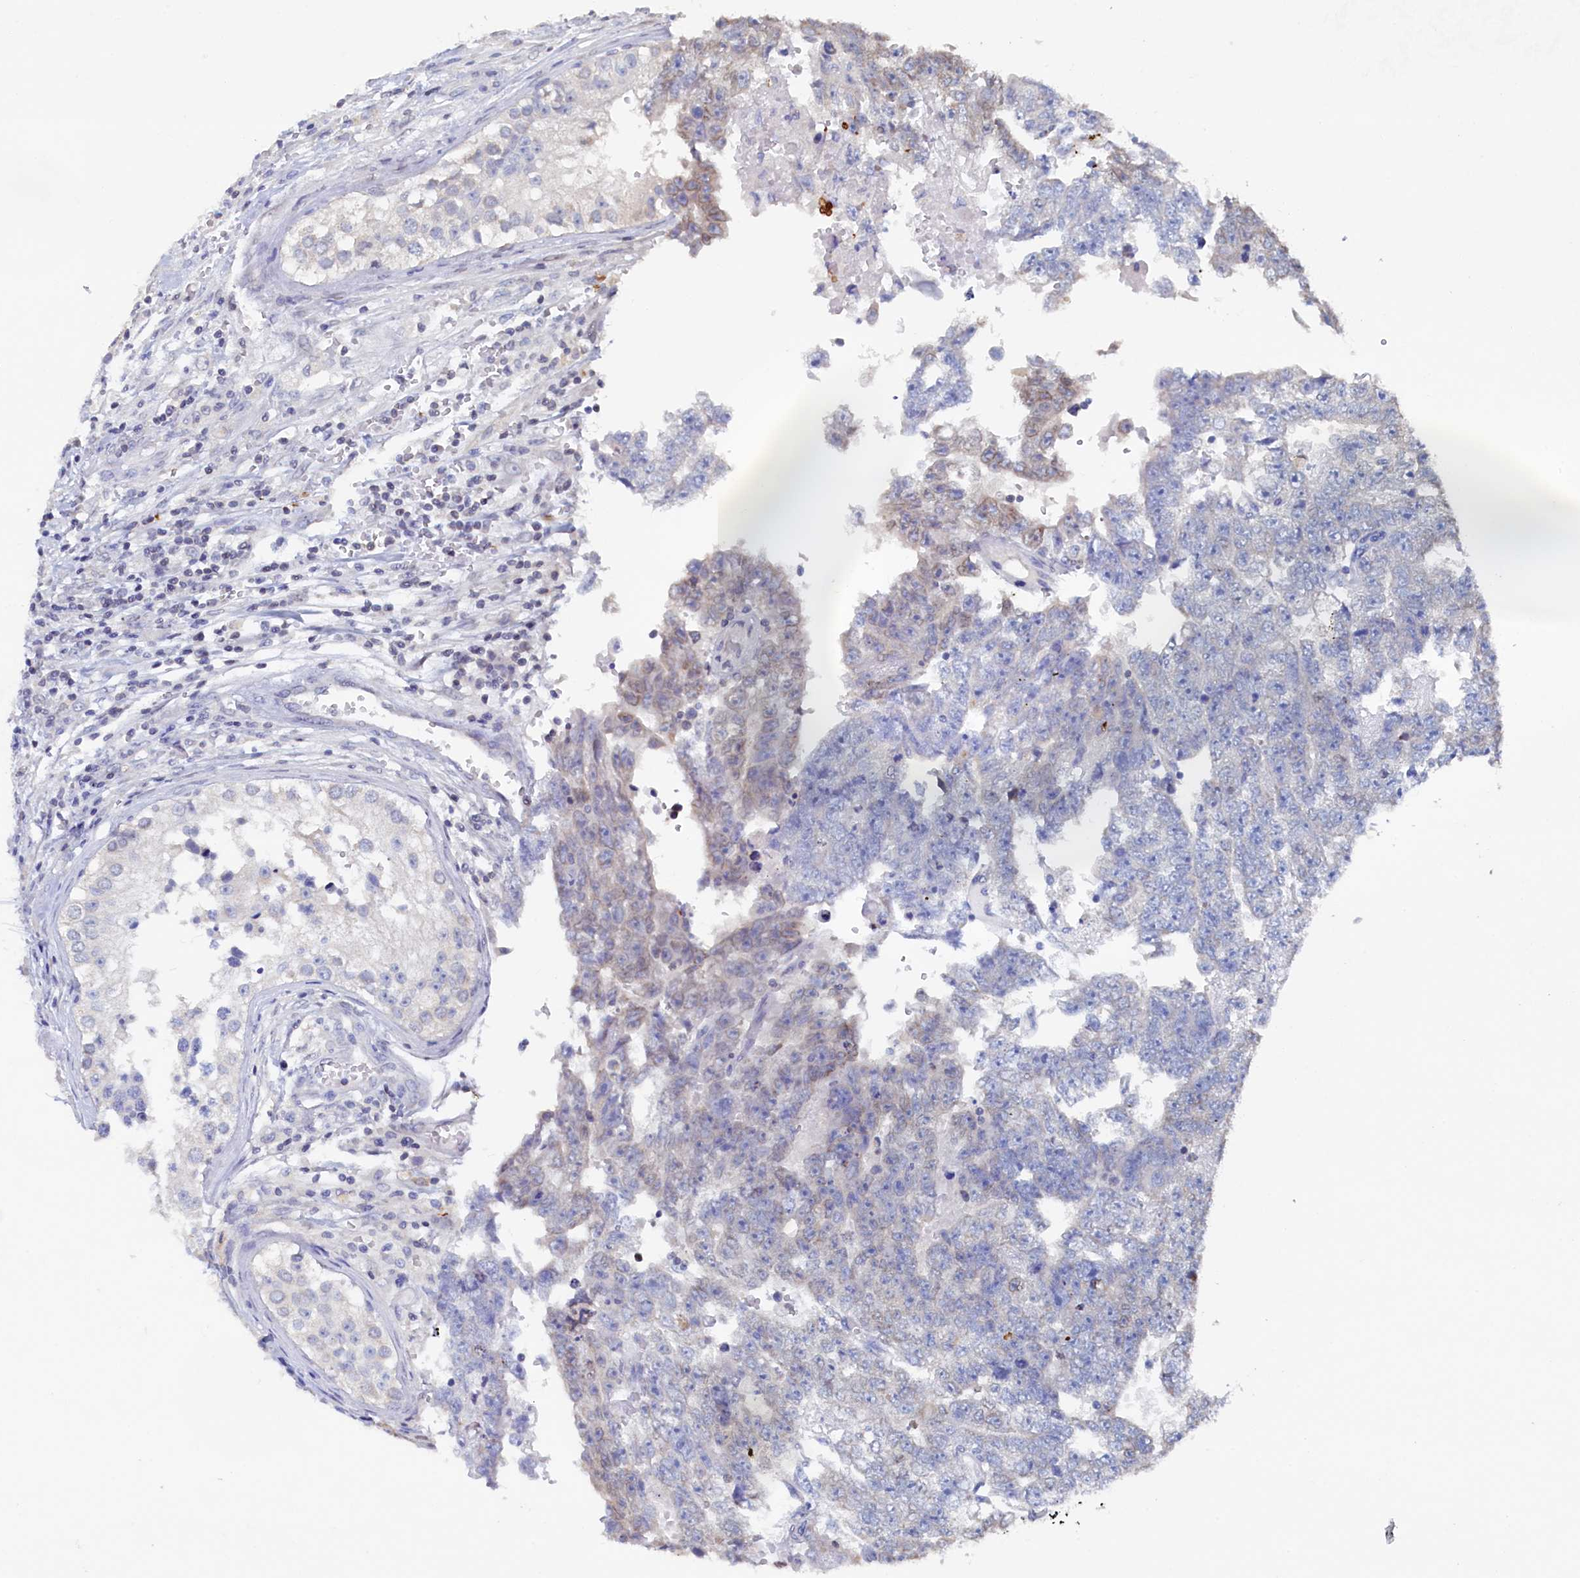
{"staining": {"intensity": "negative", "quantity": "none", "location": "none"}, "tissue": "testis cancer", "cell_type": "Tumor cells", "image_type": "cancer", "snomed": [{"axis": "morphology", "description": "Carcinoma, Embryonal, NOS"}, {"axis": "topography", "description": "Testis"}], "caption": "DAB (3,3'-diaminobenzidine) immunohistochemical staining of embryonal carcinoma (testis) demonstrates no significant staining in tumor cells. (DAB (3,3'-diaminobenzidine) immunohistochemistry (IHC), high magnification).", "gene": "C11orf54", "patient": {"sex": "male", "age": 25}}